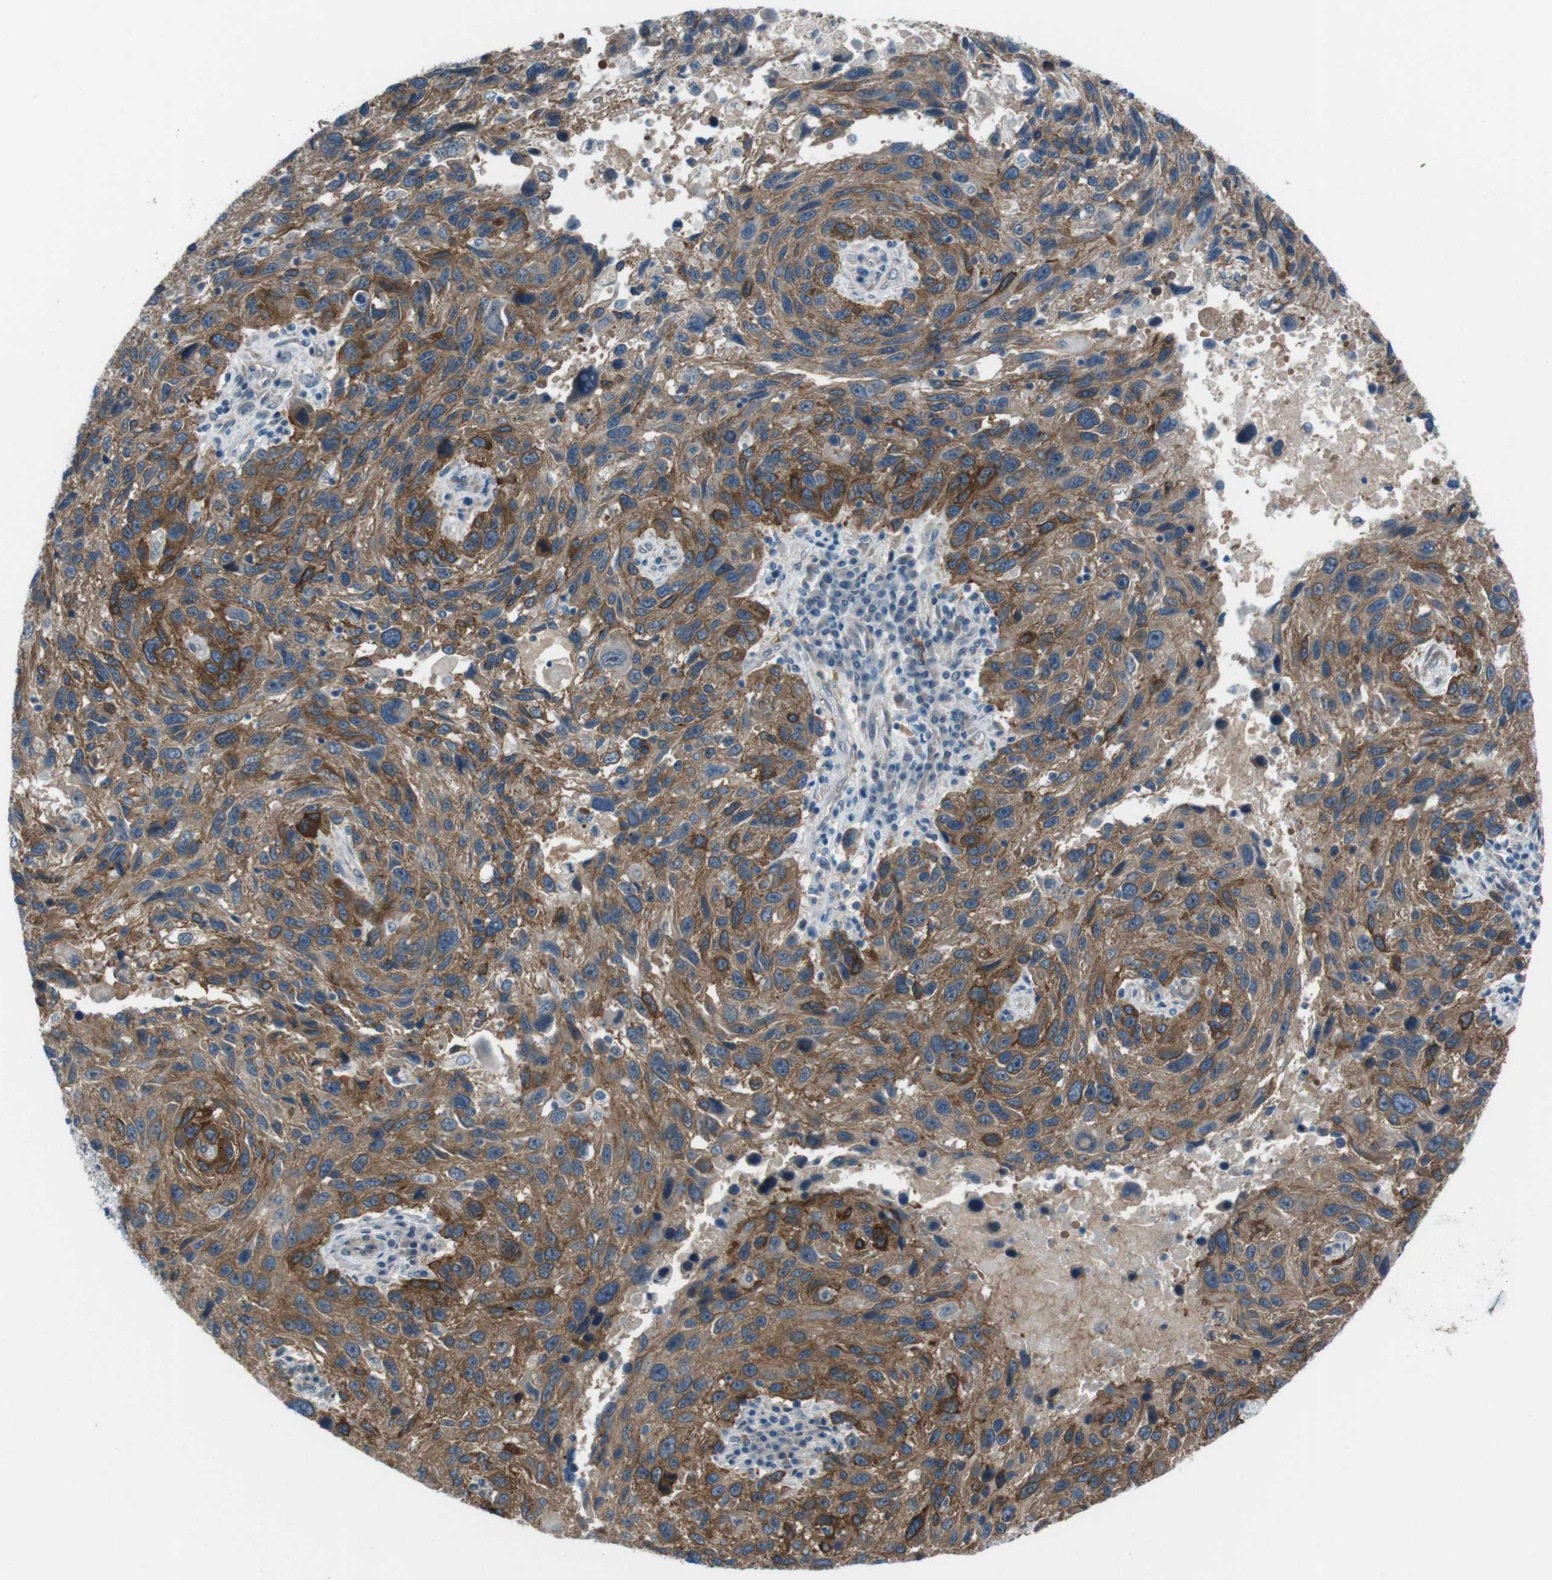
{"staining": {"intensity": "moderate", "quantity": ">75%", "location": "cytoplasmic/membranous"}, "tissue": "melanoma", "cell_type": "Tumor cells", "image_type": "cancer", "snomed": [{"axis": "morphology", "description": "Malignant melanoma, NOS"}, {"axis": "topography", "description": "Skin"}], "caption": "Tumor cells reveal moderate cytoplasmic/membranous positivity in about >75% of cells in malignant melanoma. The staining was performed using DAB (3,3'-diaminobenzidine) to visualize the protein expression in brown, while the nuclei were stained in blue with hematoxylin (Magnification: 20x).", "gene": "ANK2", "patient": {"sex": "male", "age": 53}}